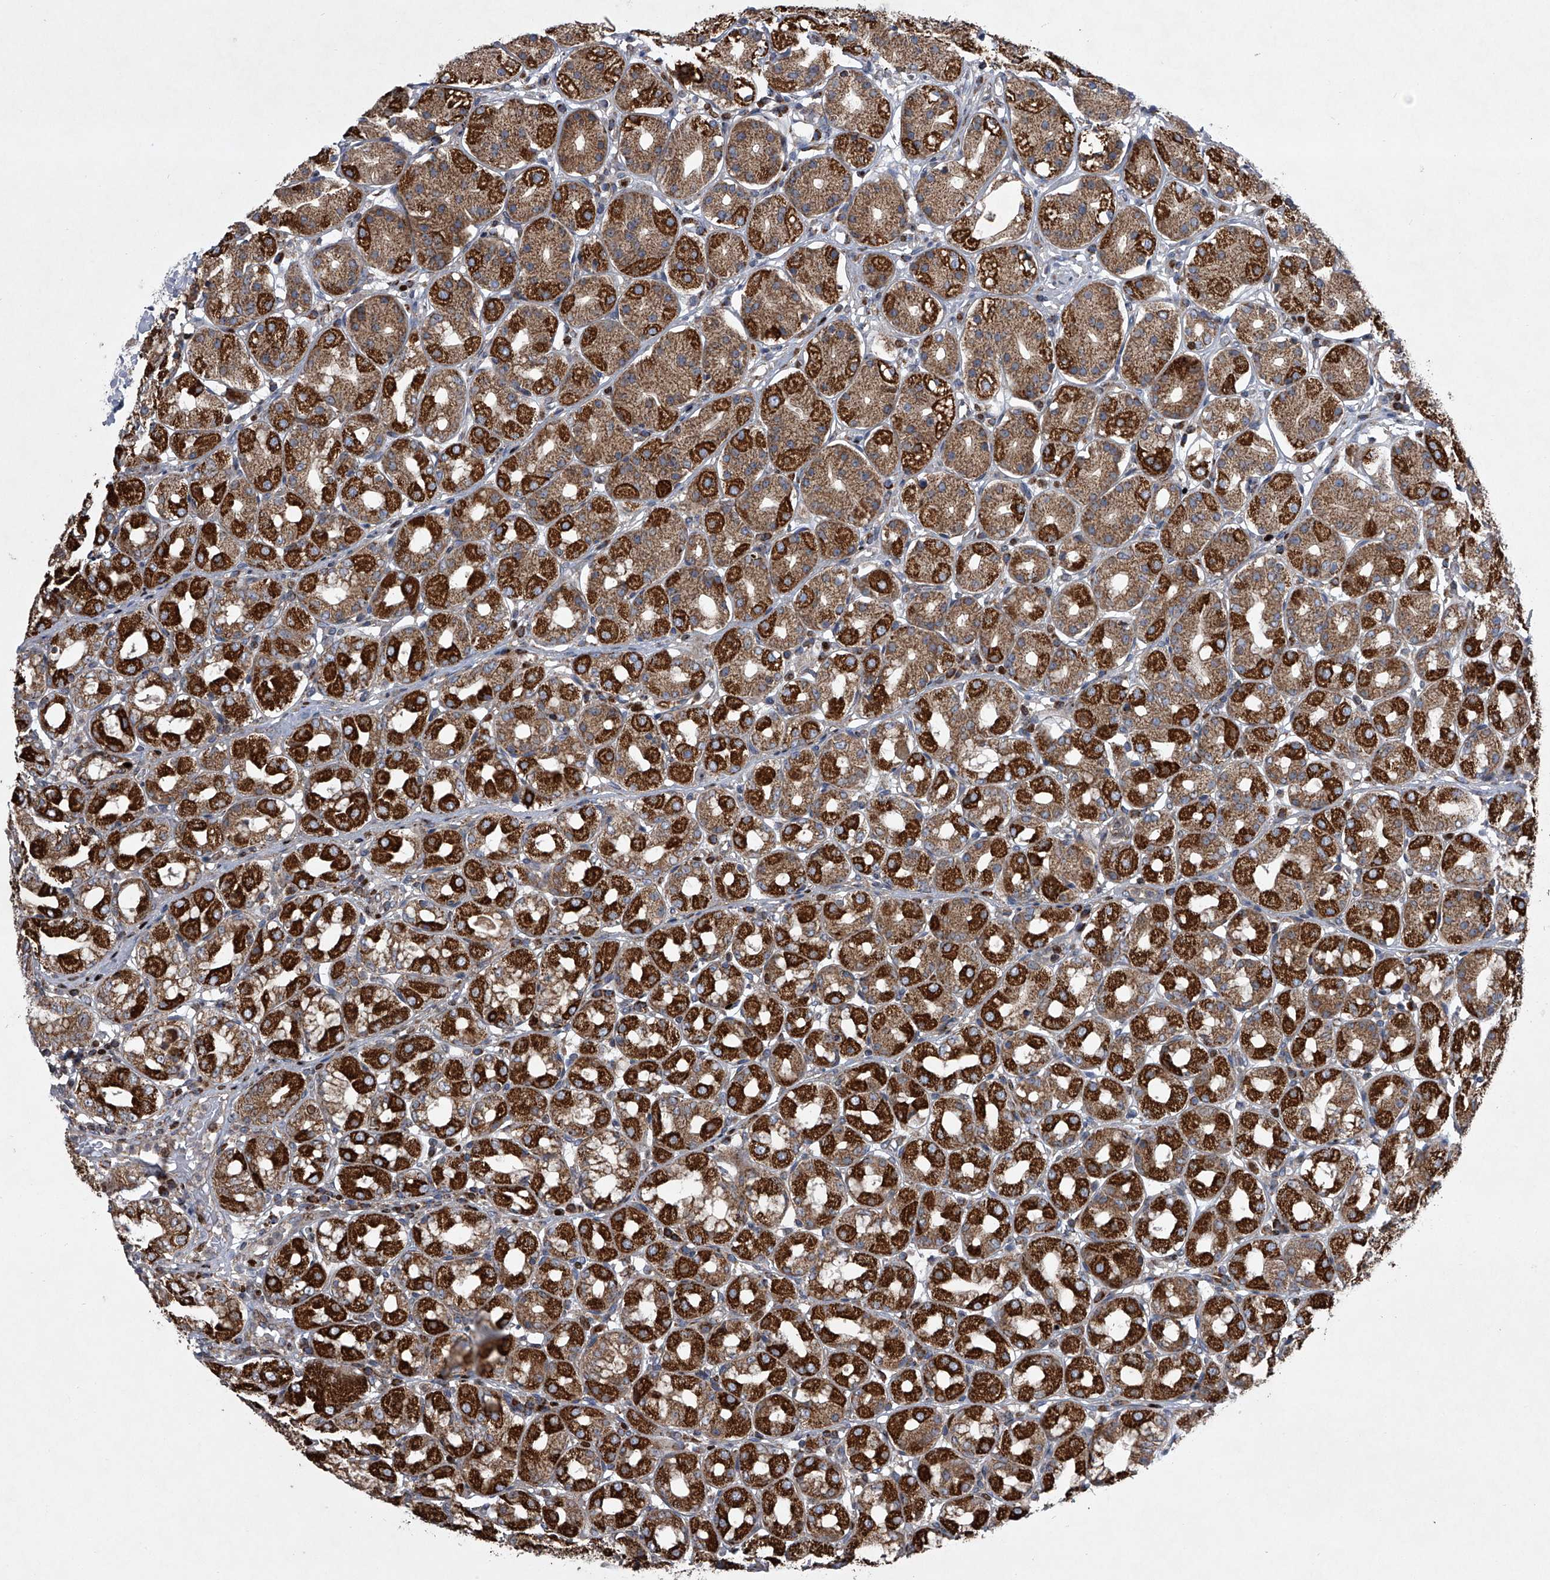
{"staining": {"intensity": "strong", "quantity": ">75%", "location": "cytoplasmic/membranous"}, "tissue": "stomach", "cell_type": "Glandular cells", "image_type": "normal", "snomed": [{"axis": "morphology", "description": "Normal tissue, NOS"}, {"axis": "topography", "description": "Stomach"}, {"axis": "topography", "description": "Stomach, lower"}], "caption": "IHC image of benign stomach stained for a protein (brown), which demonstrates high levels of strong cytoplasmic/membranous staining in about >75% of glandular cells.", "gene": "STRADA", "patient": {"sex": "female", "age": 56}}